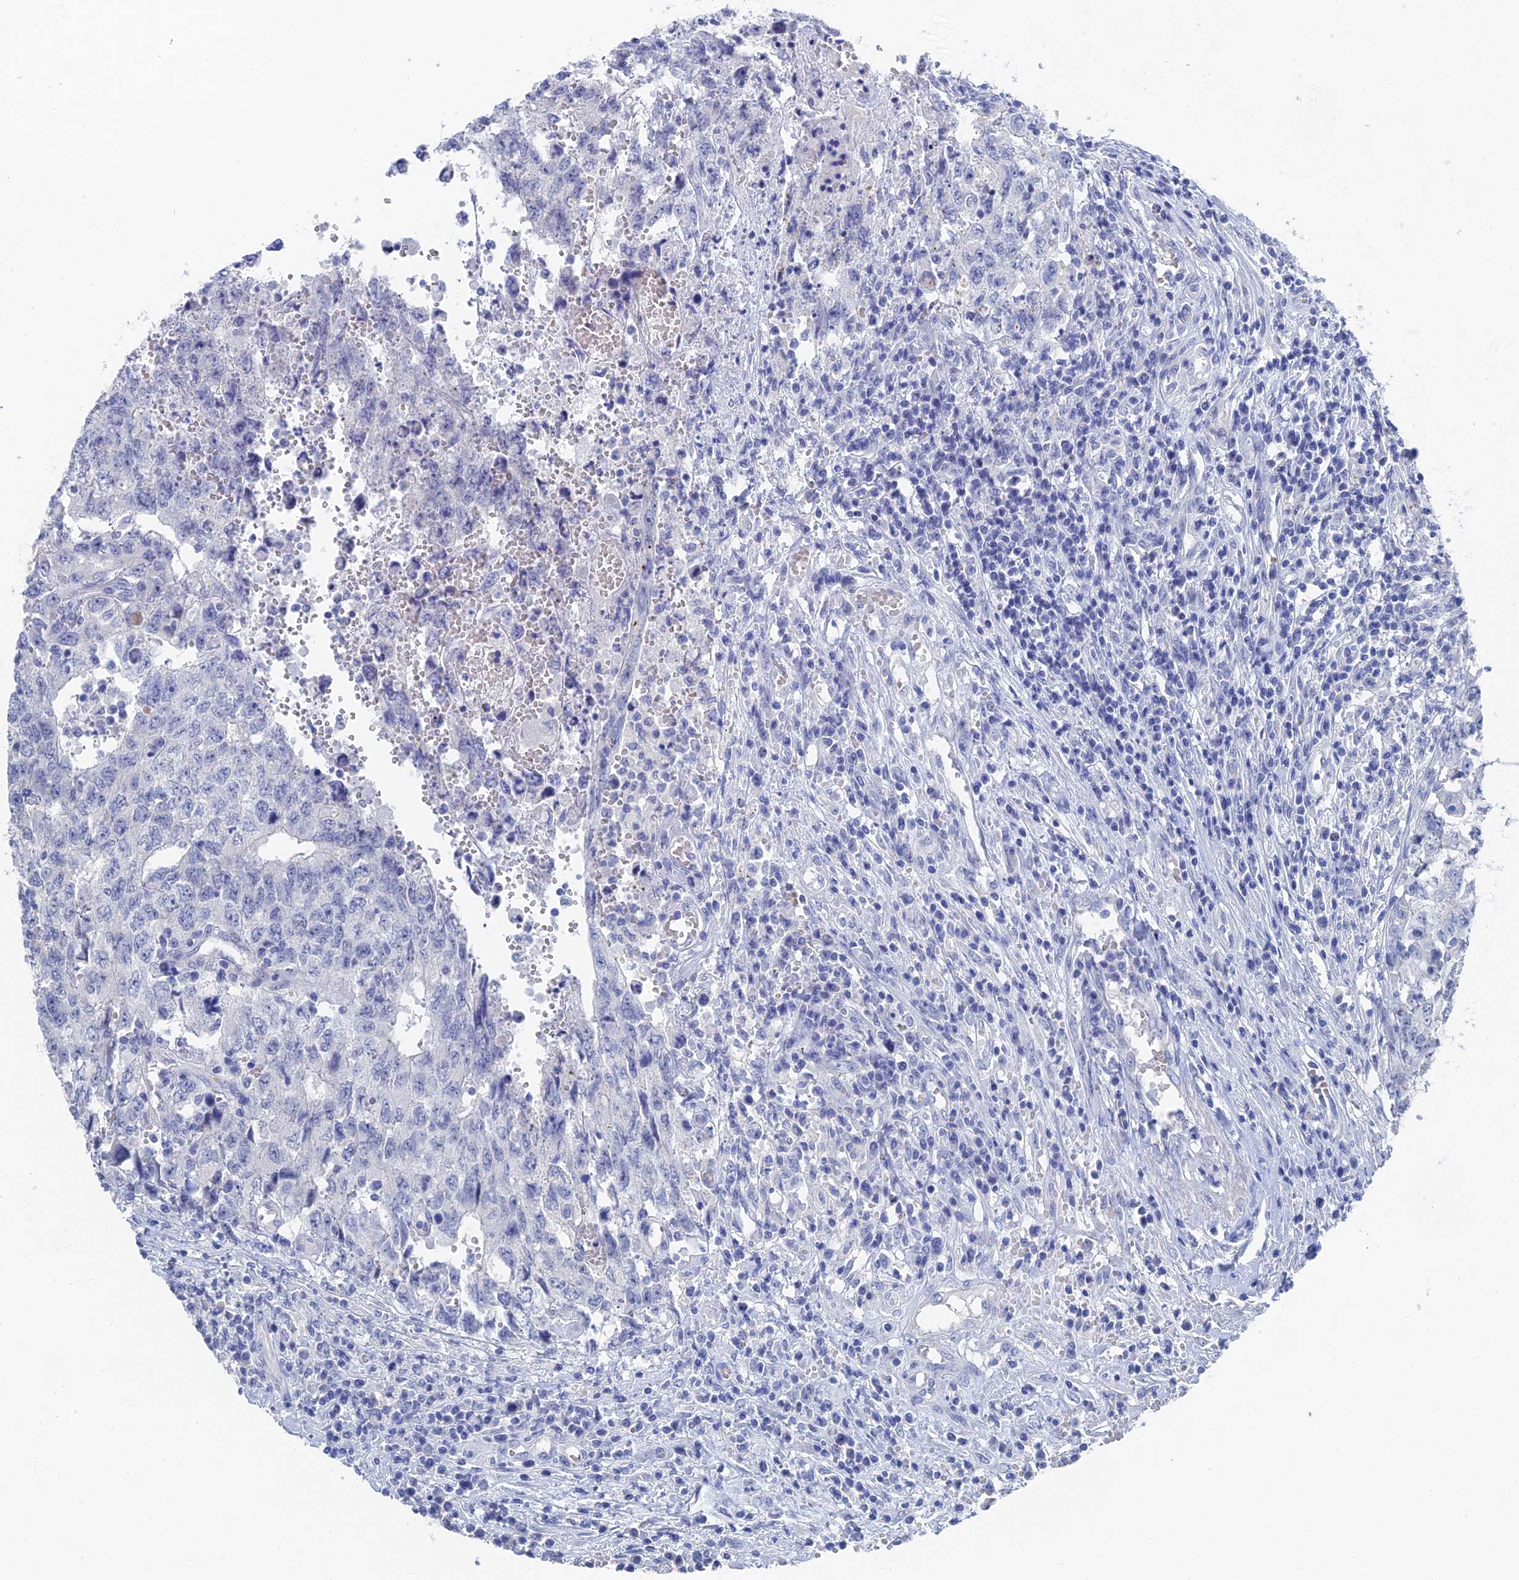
{"staining": {"intensity": "negative", "quantity": "none", "location": "none"}, "tissue": "testis cancer", "cell_type": "Tumor cells", "image_type": "cancer", "snomed": [{"axis": "morphology", "description": "Carcinoma, Embryonal, NOS"}, {"axis": "topography", "description": "Testis"}], "caption": "The photomicrograph shows no staining of tumor cells in testis cancer.", "gene": "GFAP", "patient": {"sex": "male", "age": 34}}